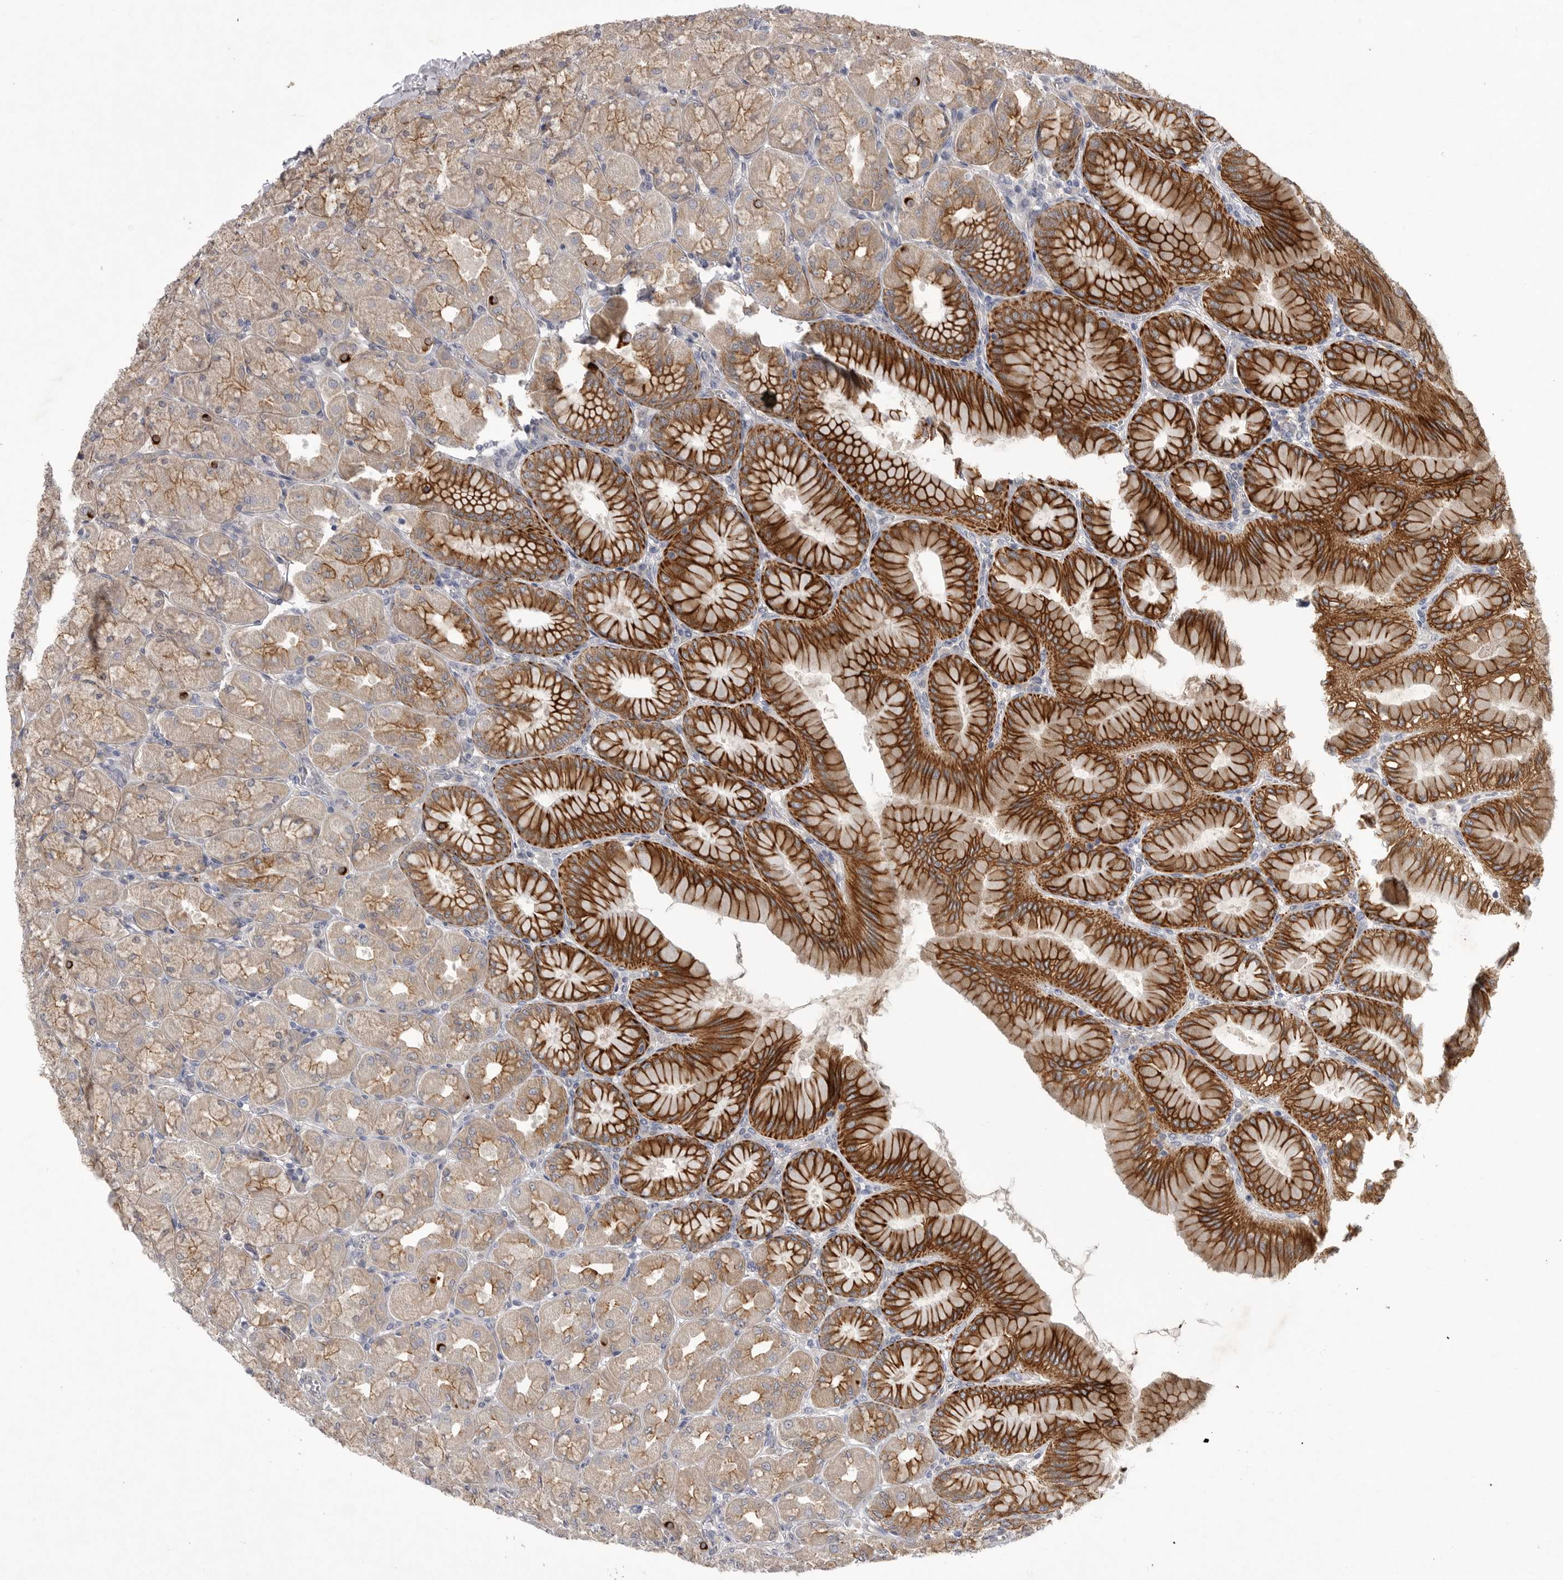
{"staining": {"intensity": "strong", "quantity": ">75%", "location": "cytoplasmic/membranous"}, "tissue": "stomach", "cell_type": "Glandular cells", "image_type": "normal", "snomed": [{"axis": "morphology", "description": "Normal tissue, NOS"}, {"axis": "topography", "description": "Stomach, upper"}], "caption": "Protein staining of normal stomach exhibits strong cytoplasmic/membranous positivity in about >75% of glandular cells. The staining is performed using DAB (3,3'-diaminobenzidine) brown chromogen to label protein expression. The nuclei are counter-stained blue using hematoxylin.", "gene": "DHDDS", "patient": {"sex": "female", "age": 56}}